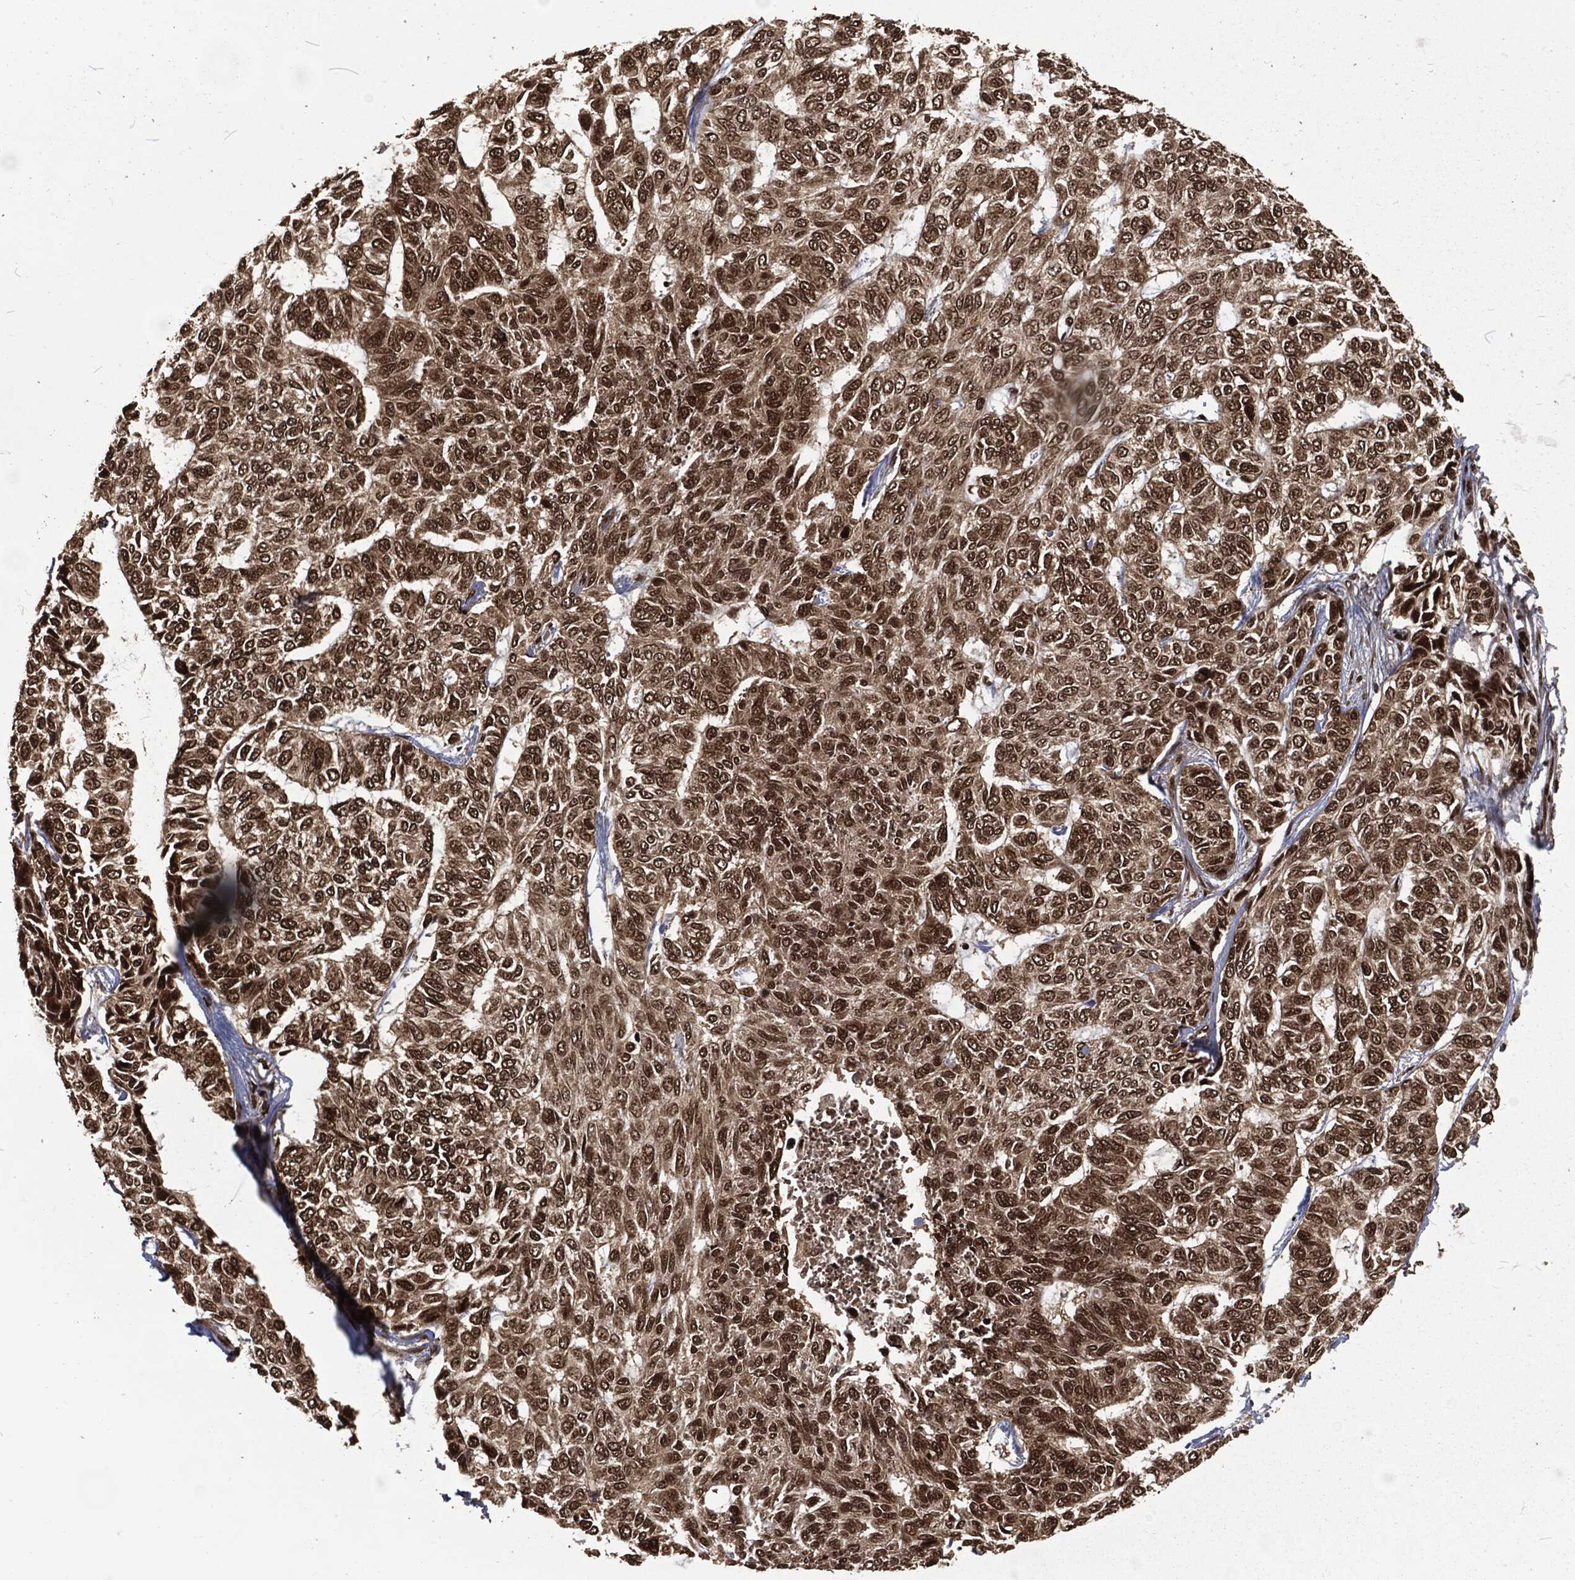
{"staining": {"intensity": "strong", "quantity": "<25%", "location": "cytoplasmic/membranous,nuclear"}, "tissue": "skin cancer", "cell_type": "Tumor cells", "image_type": "cancer", "snomed": [{"axis": "morphology", "description": "Basal cell carcinoma"}, {"axis": "topography", "description": "Skin"}], "caption": "An immunohistochemistry (IHC) photomicrograph of neoplastic tissue is shown. Protein staining in brown labels strong cytoplasmic/membranous and nuclear positivity in skin cancer within tumor cells. The protein is stained brown, and the nuclei are stained in blue (DAB (3,3'-diaminobenzidine) IHC with brightfield microscopy, high magnification).", "gene": "NGRN", "patient": {"sex": "female", "age": 65}}